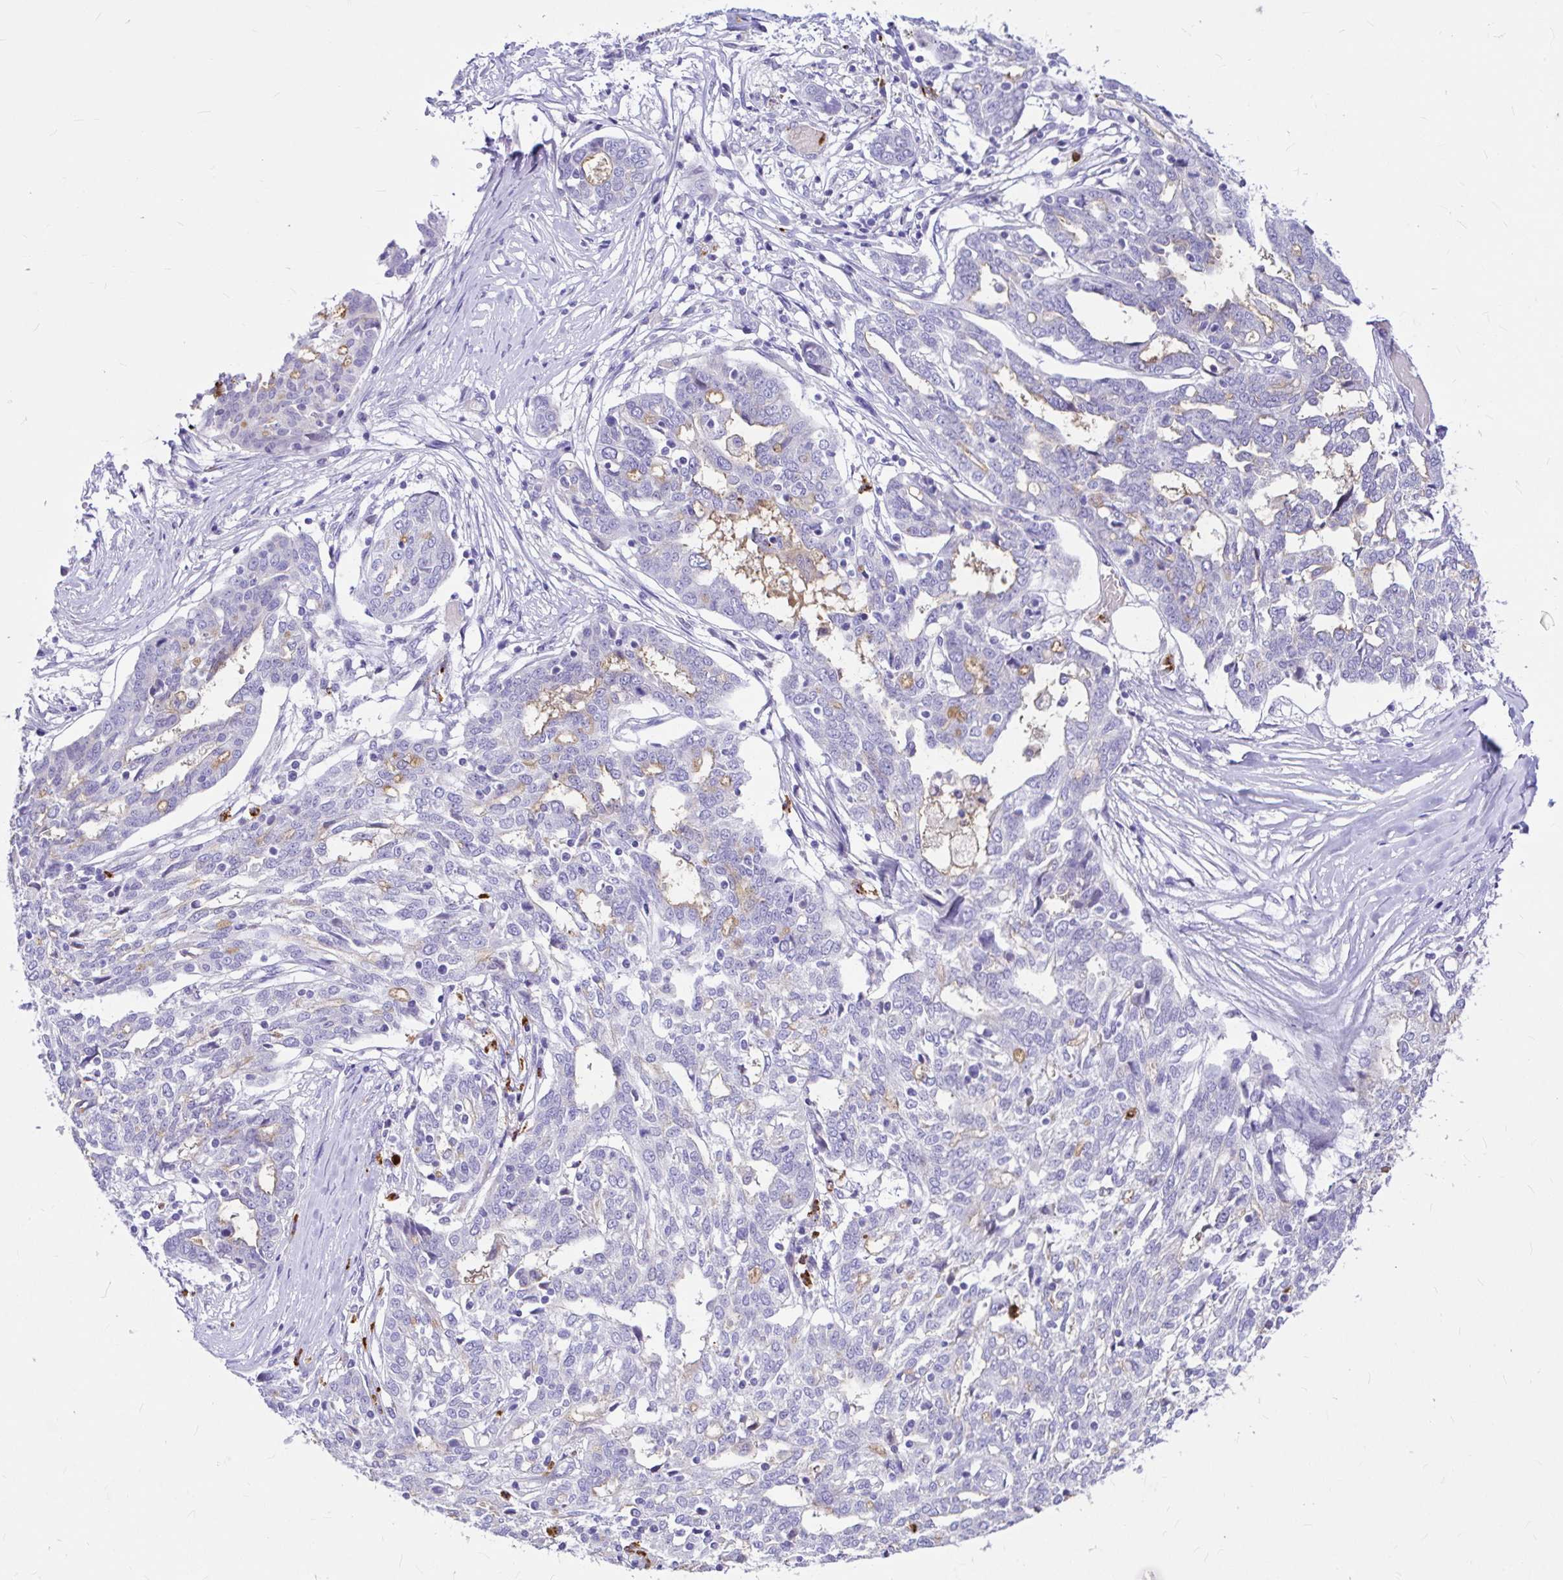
{"staining": {"intensity": "negative", "quantity": "none", "location": "none"}, "tissue": "ovarian cancer", "cell_type": "Tumor cells", "image_type": "cancer", "snomed": [{"axis": "morphology", "description": "Cystadenocarcinoma, serous, NOS"}, {"axis": "topography", "description": "Ovary"}], "caption": "This is an immunohistochemistry micrograph of serous cystadenocarcinoma (ovarian). There is no expression in tumor cells.", "gene": "CLEC1B", "patient": {"sex": "female", "age": 67}}